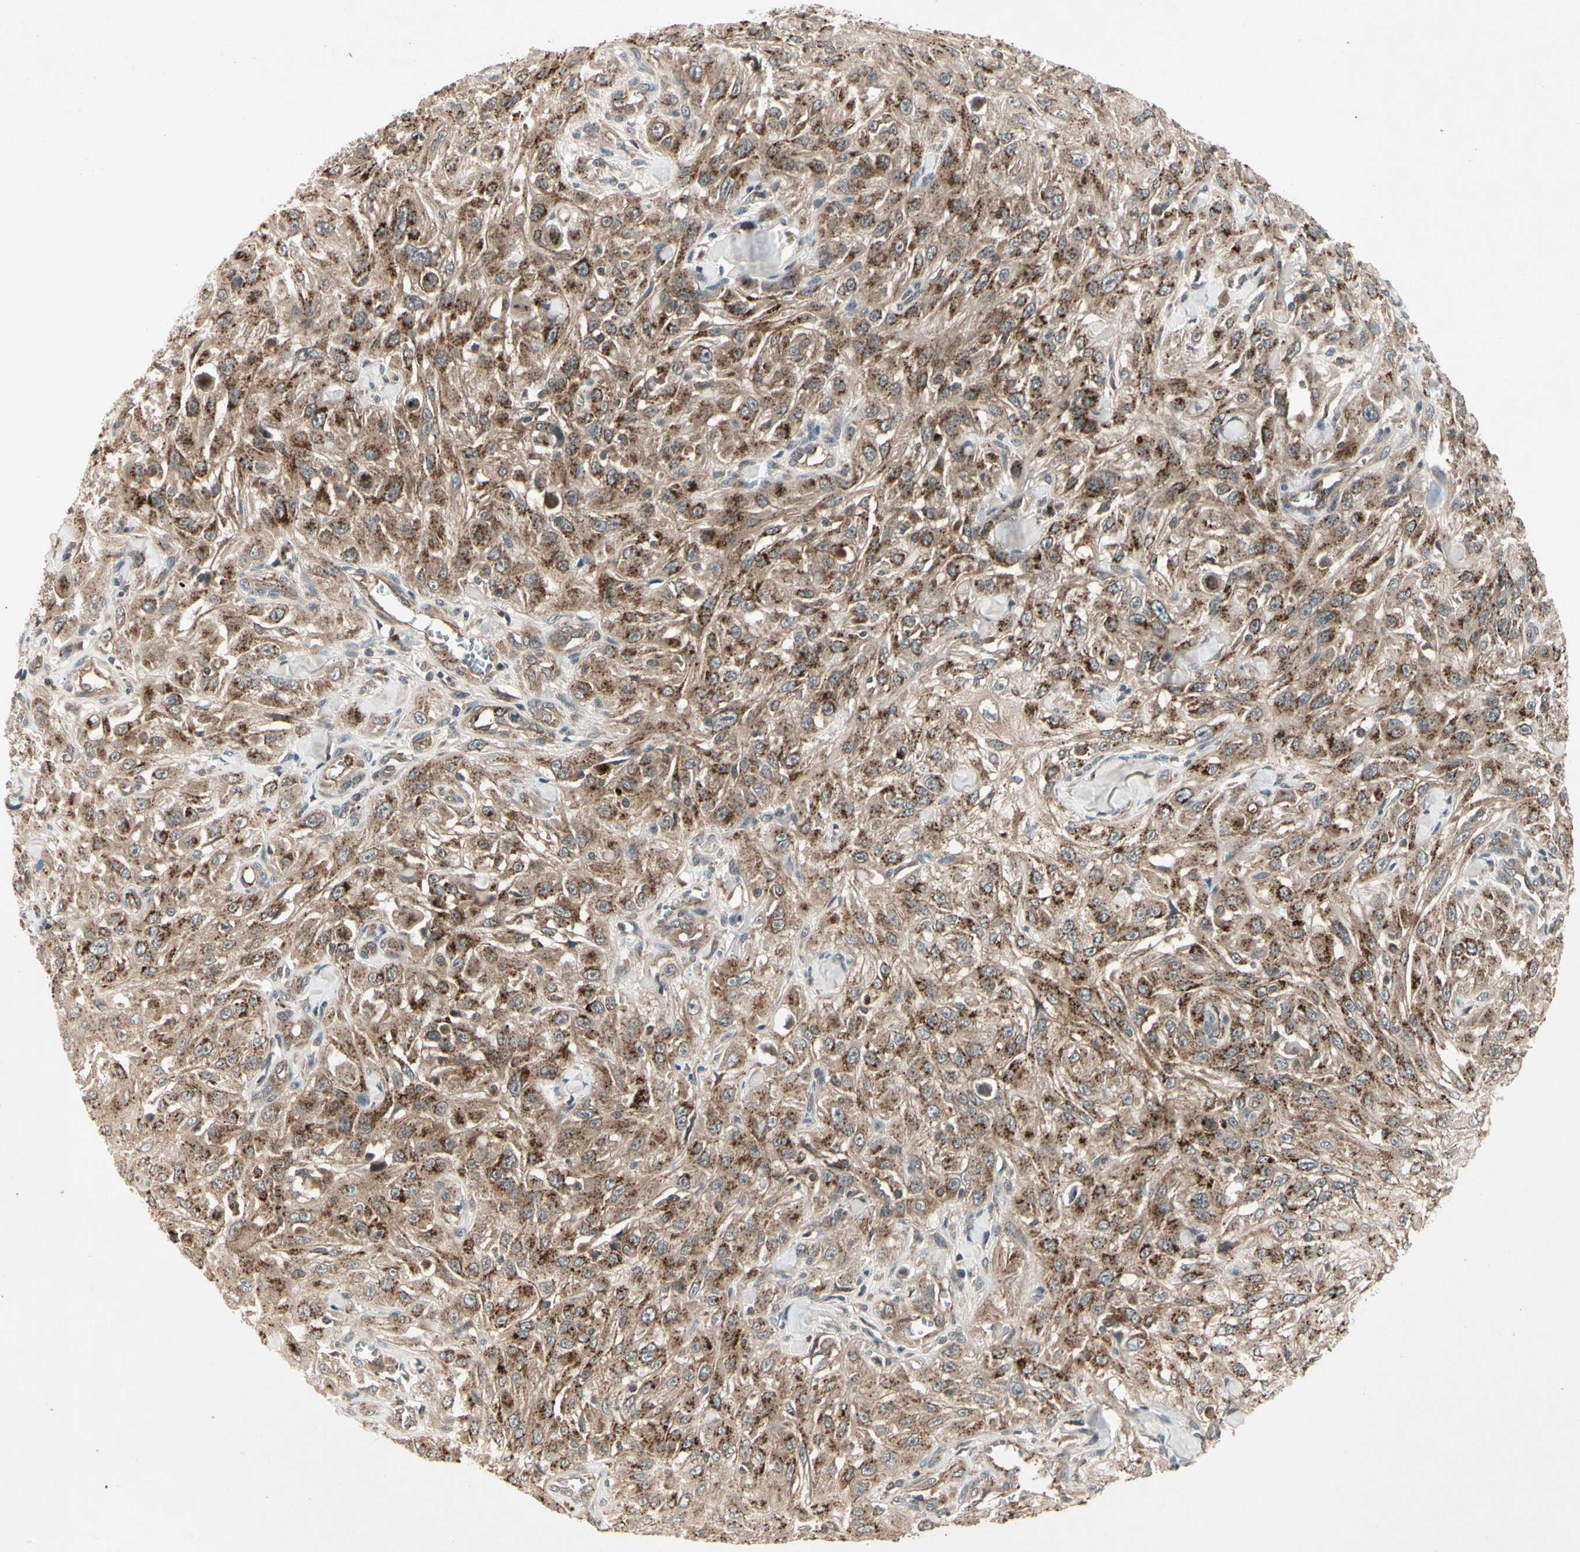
{"staining": {"intensity": "strong", "quantity": ">75%", "location": "cytoplasmic/membranous"}, "tissue": "skin cancer", "cell_type": "Tumor cells", "image_type": "cancer", "snomed": [{"axis": "morphology", "description": "Squamous cell carcinoma, NOS"}, {"axis": "morphology", "description": "Squamous cell carcinoma, metastatic, NOS"}, {"axis": "topography", "description": "Skin"}, {"axis": "topography", "description": "Lymph node"}], "caption": "A high amount of strong cytoplasmic/membranous staining is present in approximately >75% of tumor cells in squamous cell carcinoma (skin) tissue.", "gene": "FLOT1", "patient": {"sex": "male", "age": 75}}